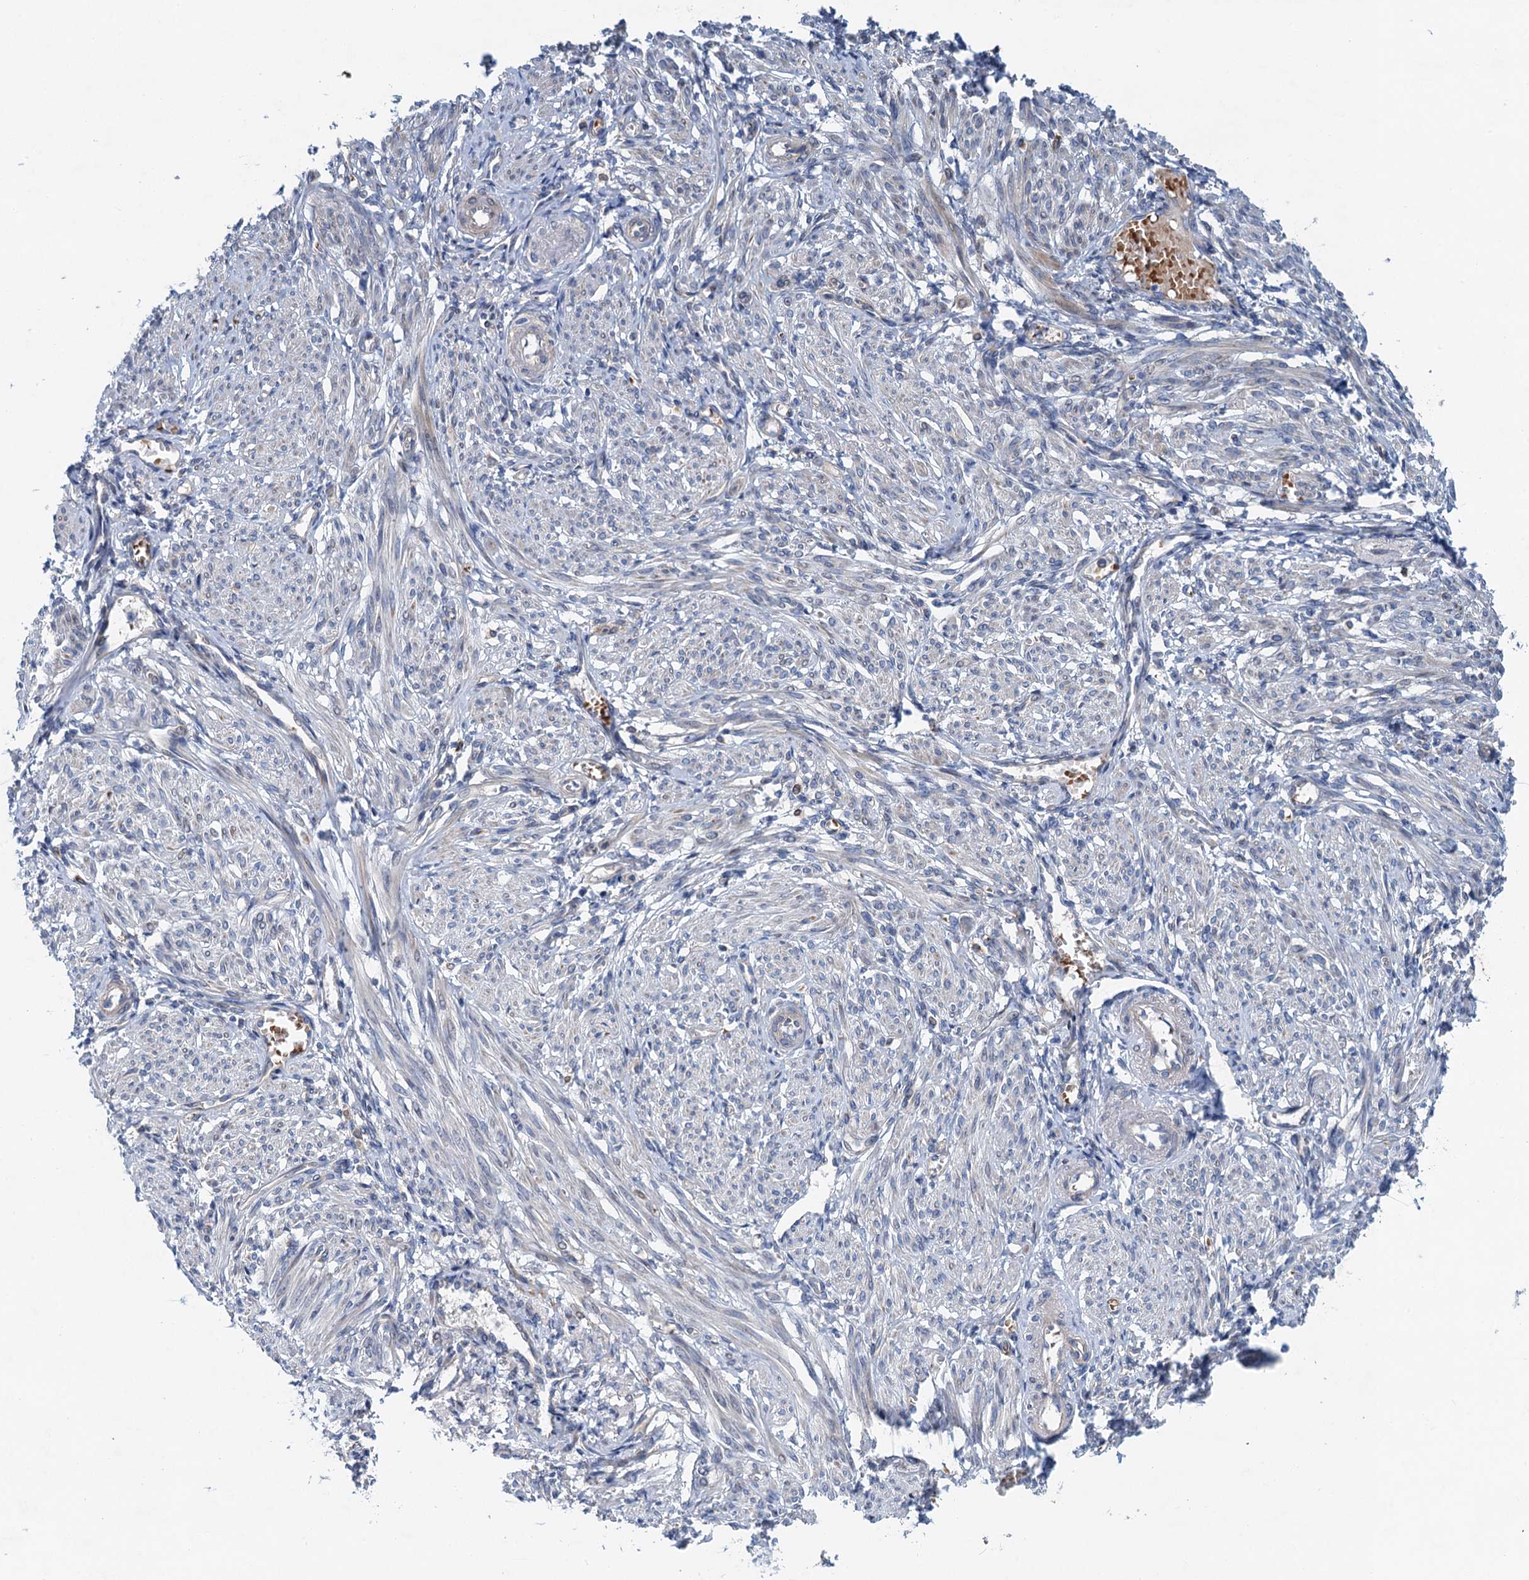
{"staining": {"intensity": "moderate", "quantity": "<25%", "location": "cytoplasmic/membranous"}, "tissue": "smooth muscle", "cell_type": "Smooth muscle cells", "image_type": "normal", "snomed": [{"axis": "morphology", "description": "Normal tissue, NOS"}, {"axis": "topography", "description": "Smooth muscle"}], "caption": "Moderate cytoplasmic/membranous expression for a protein is appreciated in about <25% of smooth muscle cells of benign smooth muscle using IHC.", "gene": "NBEA", "patient": {"sex": "female", "age": 39}}